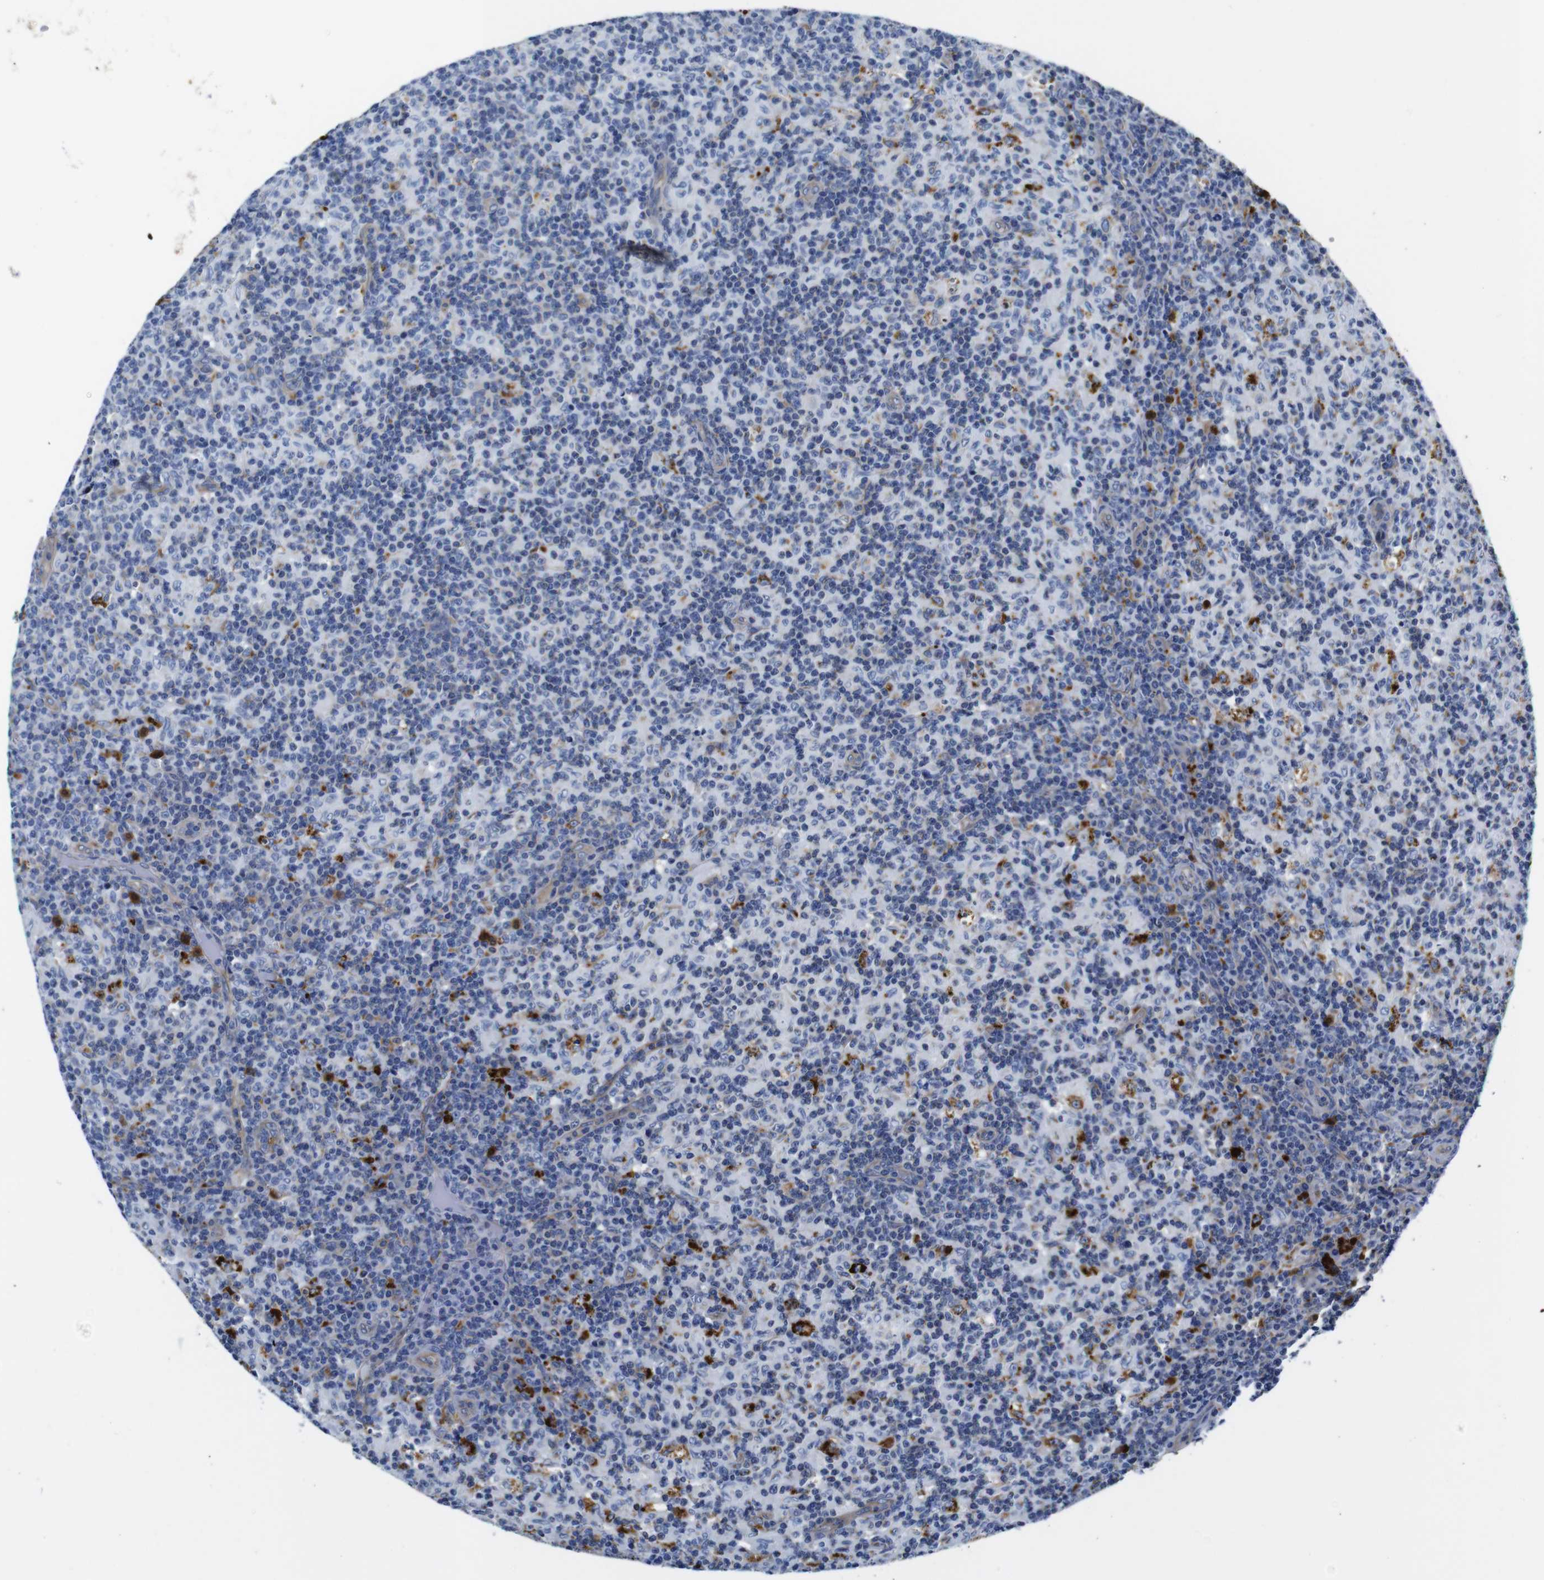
{"staining": {"intensity": "moderate", "quantity": "<25%", "location": "cytoplasmic/membranous"}, "tissue": "lymph node", "cell_type": "Germinal center cells", "image_type": "normal", "snomed": [{"axis": "morphology", "description": "Normal tissue, NOS"}, {"axis": "morphology", "description": "Inflammation, NOS"}, {"axis": "topography", "description": "Lymph node"}], "caption": "Immunohistochemistry (IHC) staining of unremarkable lymph node, which exhibits low levels of moderate cytoplasmic/membranous expression in approximately <25% of germinal center cells indicating moderate cytoplasmic/membranous protein staining. The staining was performed using DAB (3,3'-diaminobenzidine) (brown) for protein detection and nuclei were counterstained in hematoxylin (blue).", "gene": "GIMAP2", "patient": {"sex": "male", "age": 55}}